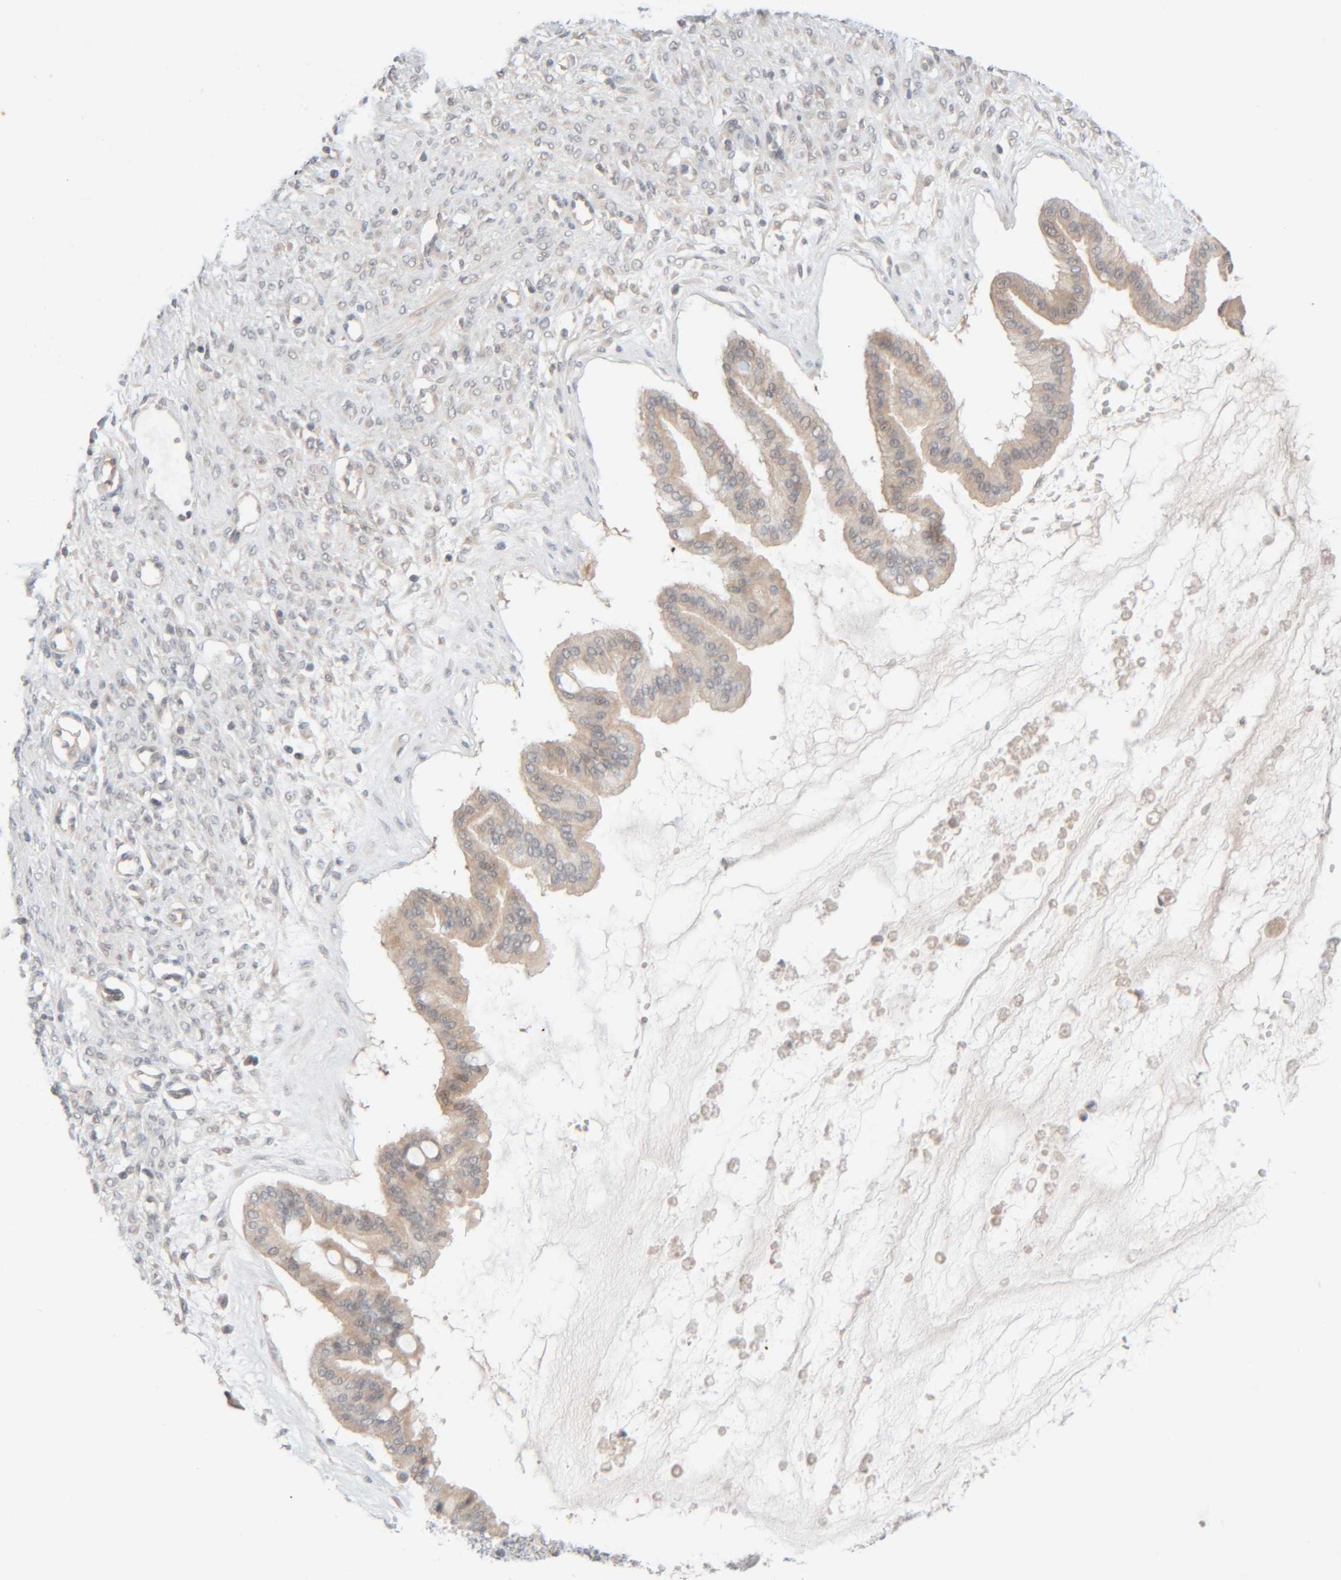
{"staining": {"intensity": "weak", "quantity": "25%-75%", "location": "cytoplasmic/membranous"}, "tissue": "ovarian cancer", "cell_type": "Tumor cells", "image_type": "cancer", "snomed": [{"axis": "morphology", "description": "Cystadenocarcinoma, mucinous, NOS"}, {"axis": "topography", "description": "Ovary"}], "caption": "Ovarian cancer (mucinous cystadenocarcinoma) stained for a protein shows weak cytoplasmic/membranous positivity in tumor cells.", "gene": "CHKA", "patient": {"sex": "female", "age": 73}}